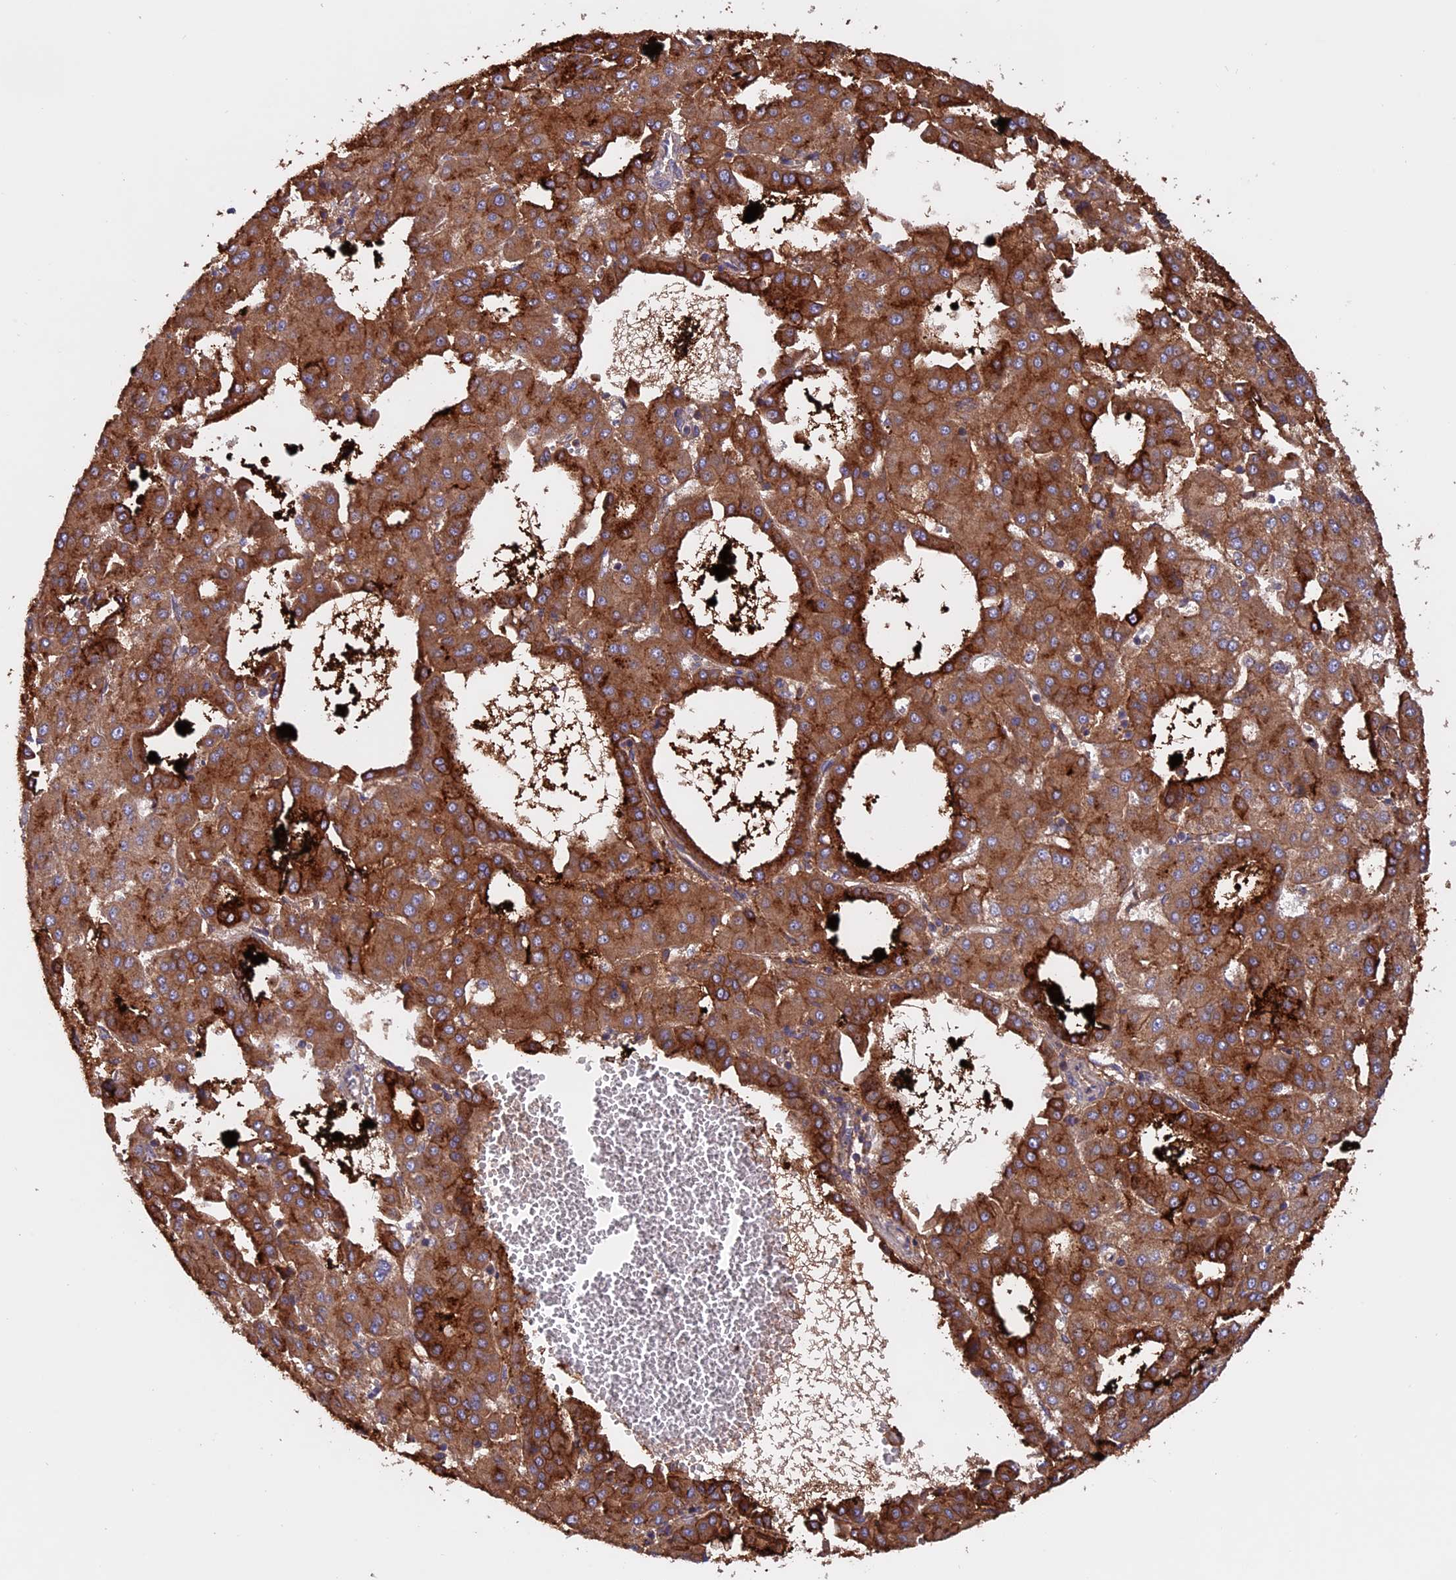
{"staining": {"intensity": "strong", "quantity": ">75%", "location": "cytoplasmic/membranous"}, "tissue": "liver cancer", "cell_type": "Tumor cells", "image_type": "cancer", "snomed": [{"axis": "morphology", "description": "Carcinoma, Hepatocellular, NOS"}, {"axis": "topography", "description": "Liver"}], "caption": "Hepatocellular carcinoma (liver) tissue shows strong cytoplasmic/membranous staining in about >75% of tumor cells, visualized by immunohistochemistry.", "gene": "PTPN9", "patient": {"sex": "male", "age": 47}}